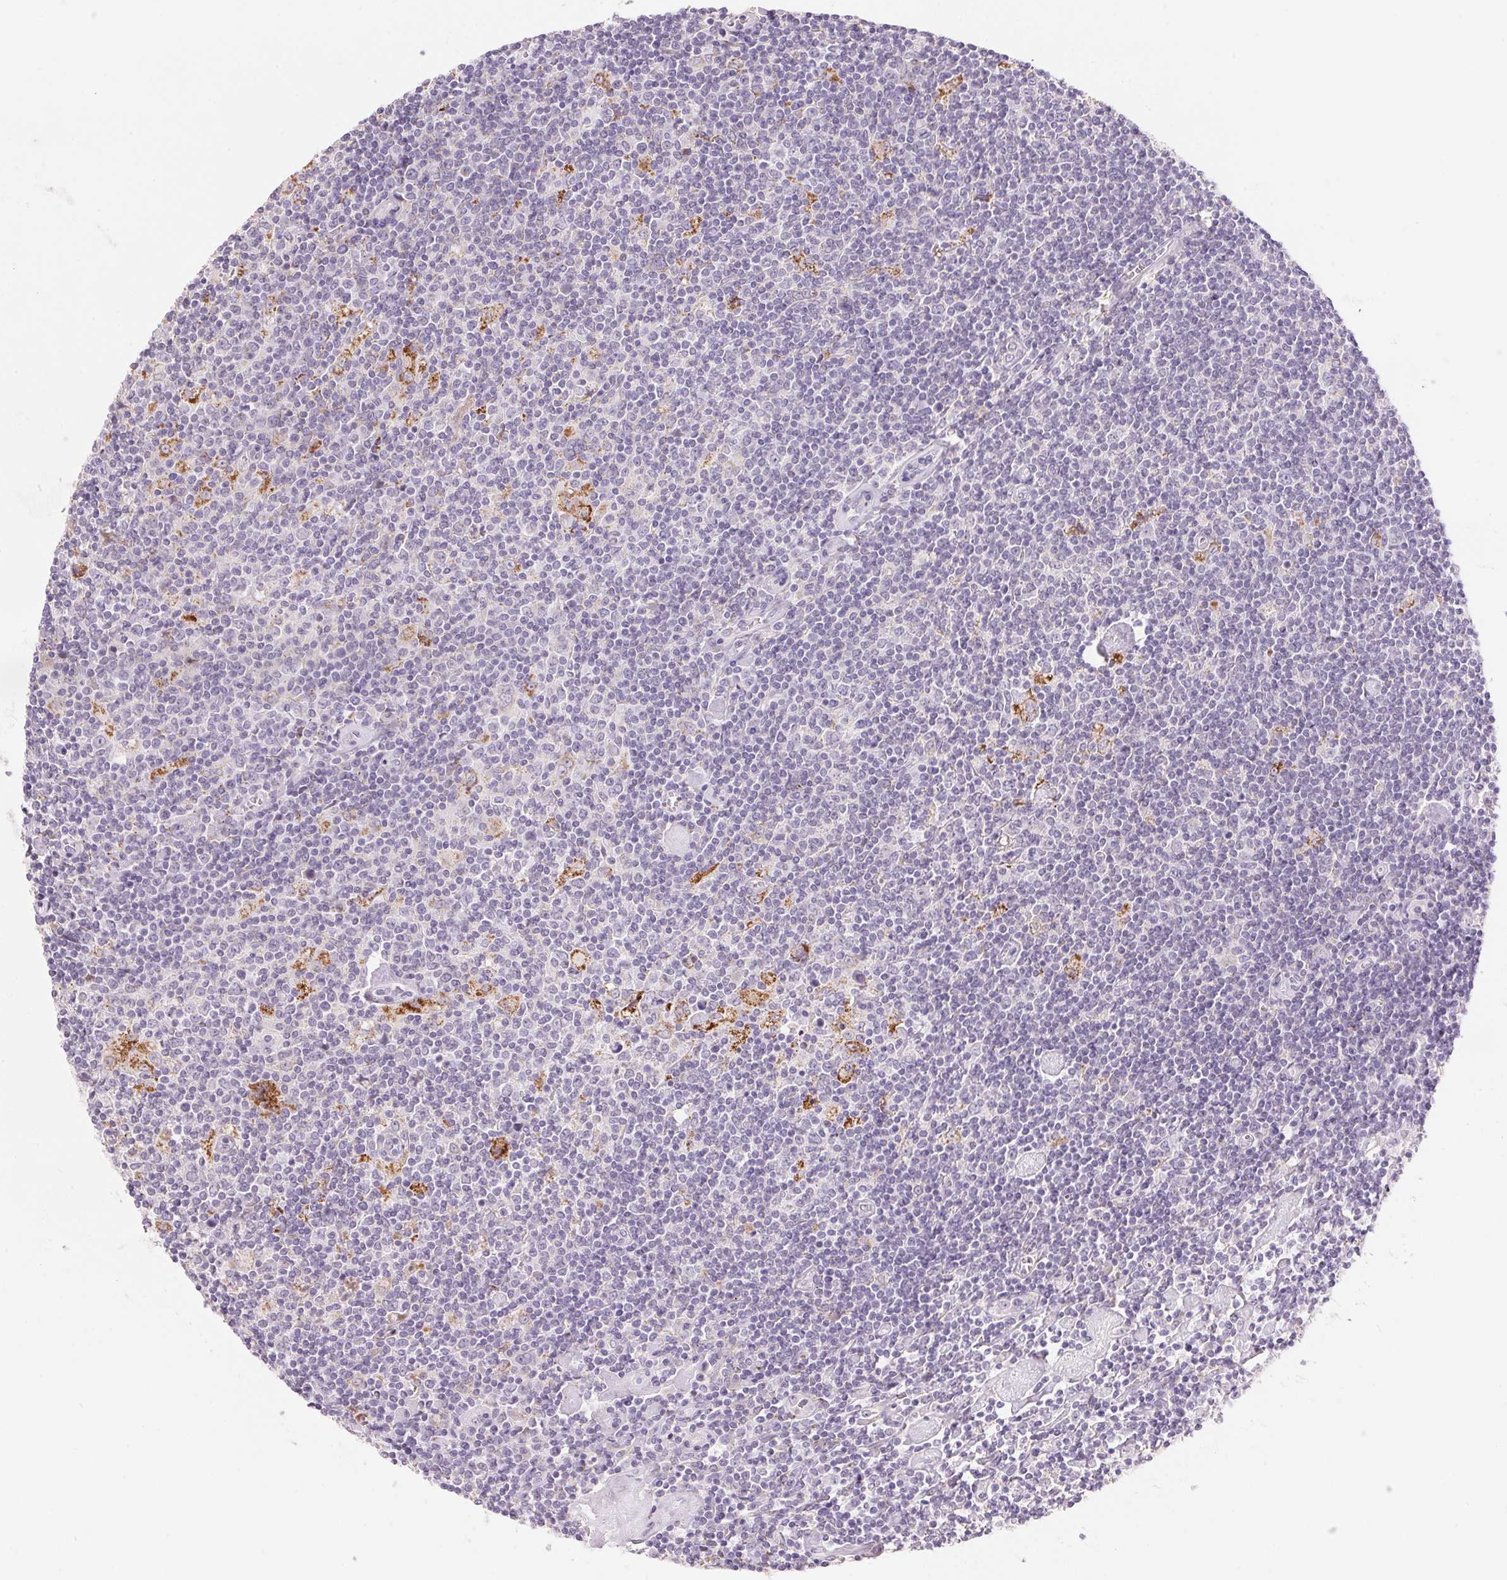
{"staining": {"intensity": "negative", "quantity": "none", "location": "none"}, "tissue": "lymphoma", "cell_type": "Tumor cells", "image_type": "cancer", "snomed": [{"axis": "morphology", "description": "Hodgkin's disease, NOS"}, {"axis": "topography", "description": "Lymph node"}], "caption": "High magnification brightfield microscopy of lymphoma stained with DAB (3,3'-diaminobenzidine) (brown) and counterstained with hematoxylin (blue): tumor cells show no significant expression. (DAB immunohistochemistry (IHC) visualized using brightfield microscopy, high magnification).", "gene": "CYP11B1", "patient": {"sex": "male", "age": 40}}